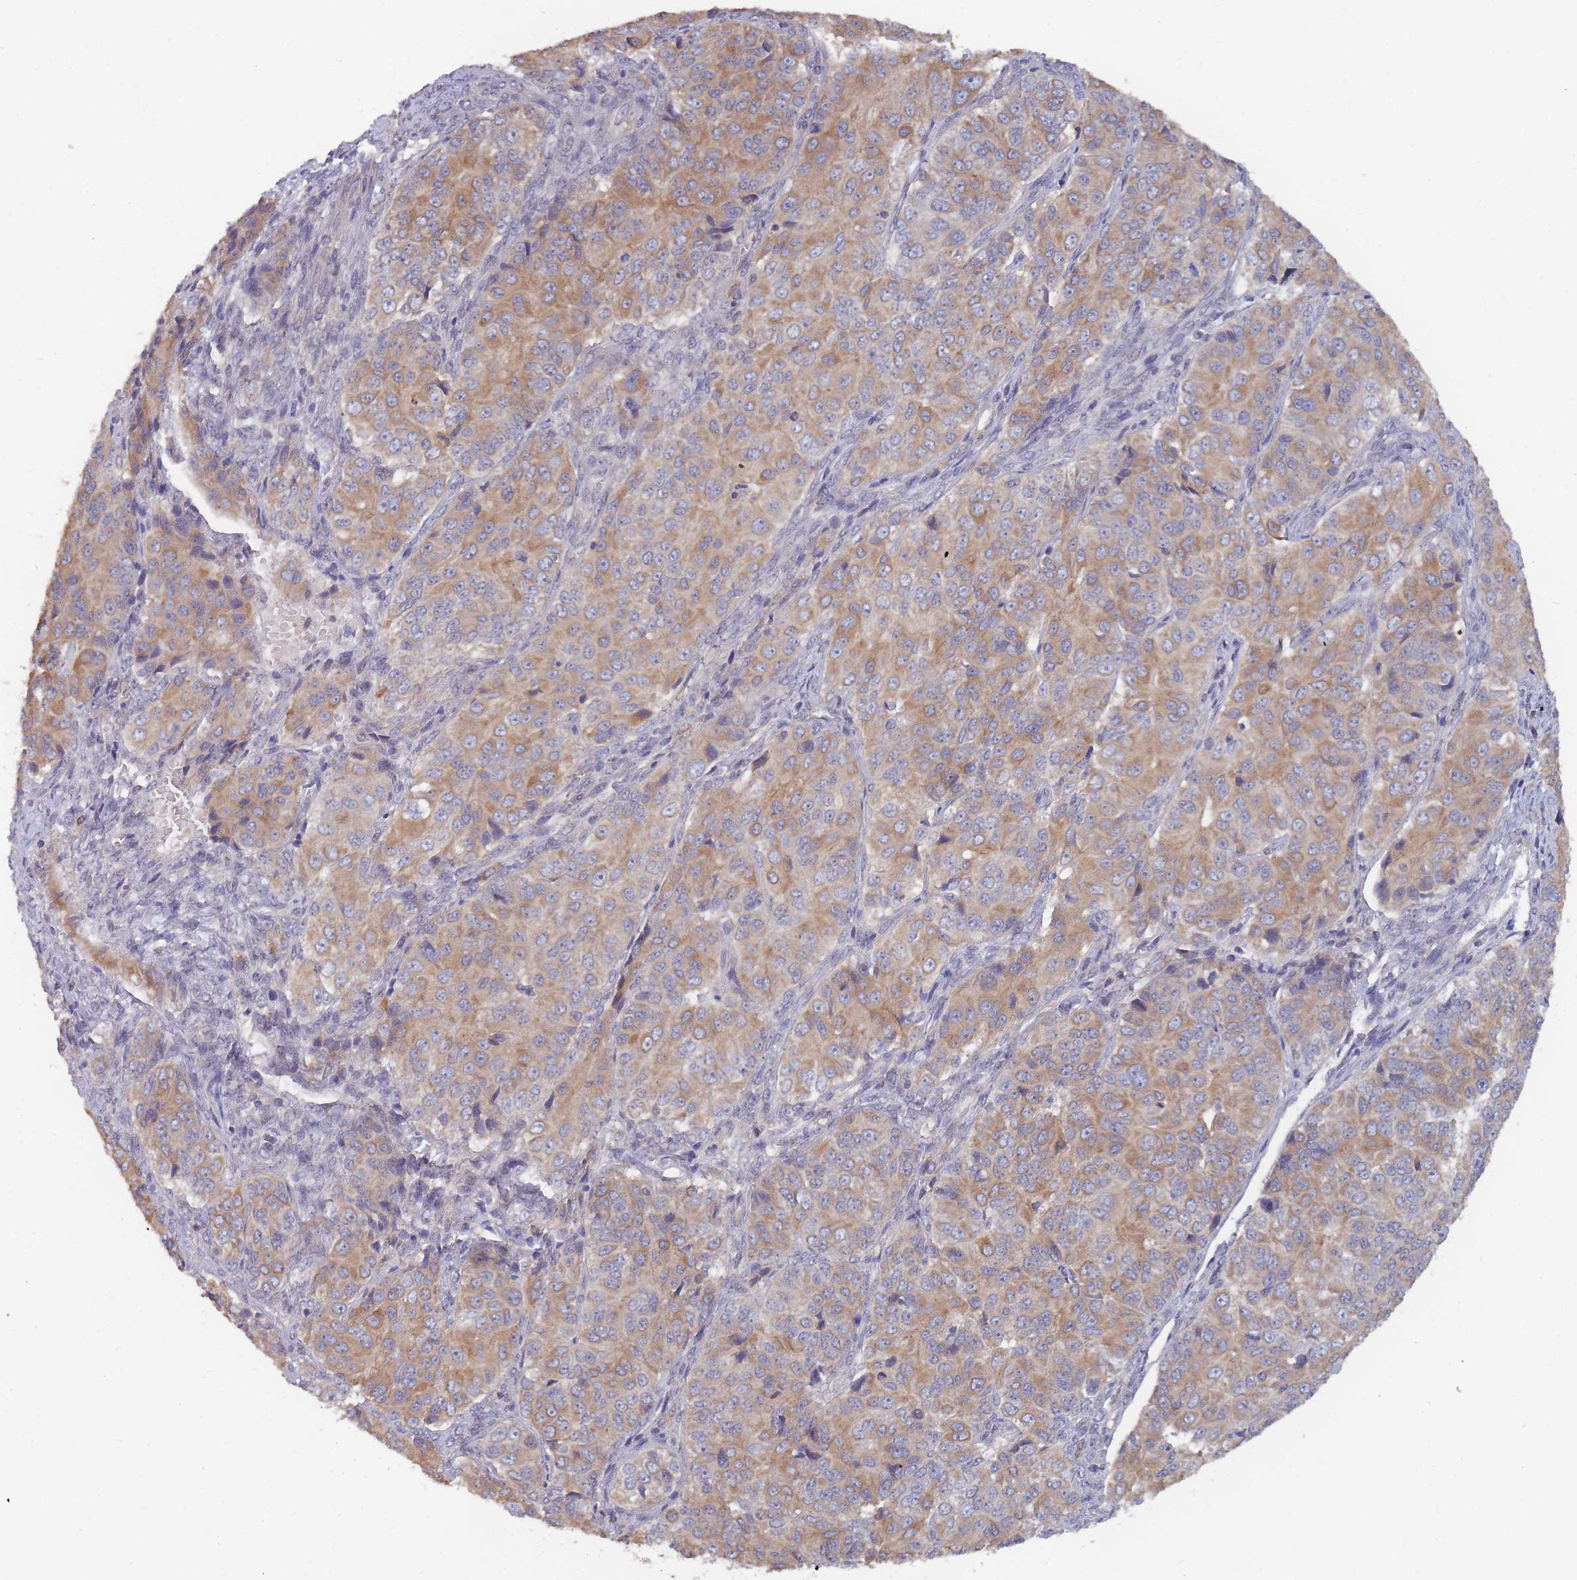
{"staining": {"intensity": "moderate", "quantity": ">75%", "location": "cytoplasmic/membranous"}, "tissue": "ovarian cancer", "cell_type": "Tumor cells", "image_type": "cancer", "snomed": [{"axis": "morphology", "description": "Carcinoma, endometroid"}, {"axis": "topography", "description": "Ovary"}], "caption": "A brown stain highlights moderate cytoplasmic/membranous staining of a protein in human endometroid carcinoma (ovarian) tumor cells.", "gene": "SLC35F5", "patient": {"sex": "female", "age": 51}}